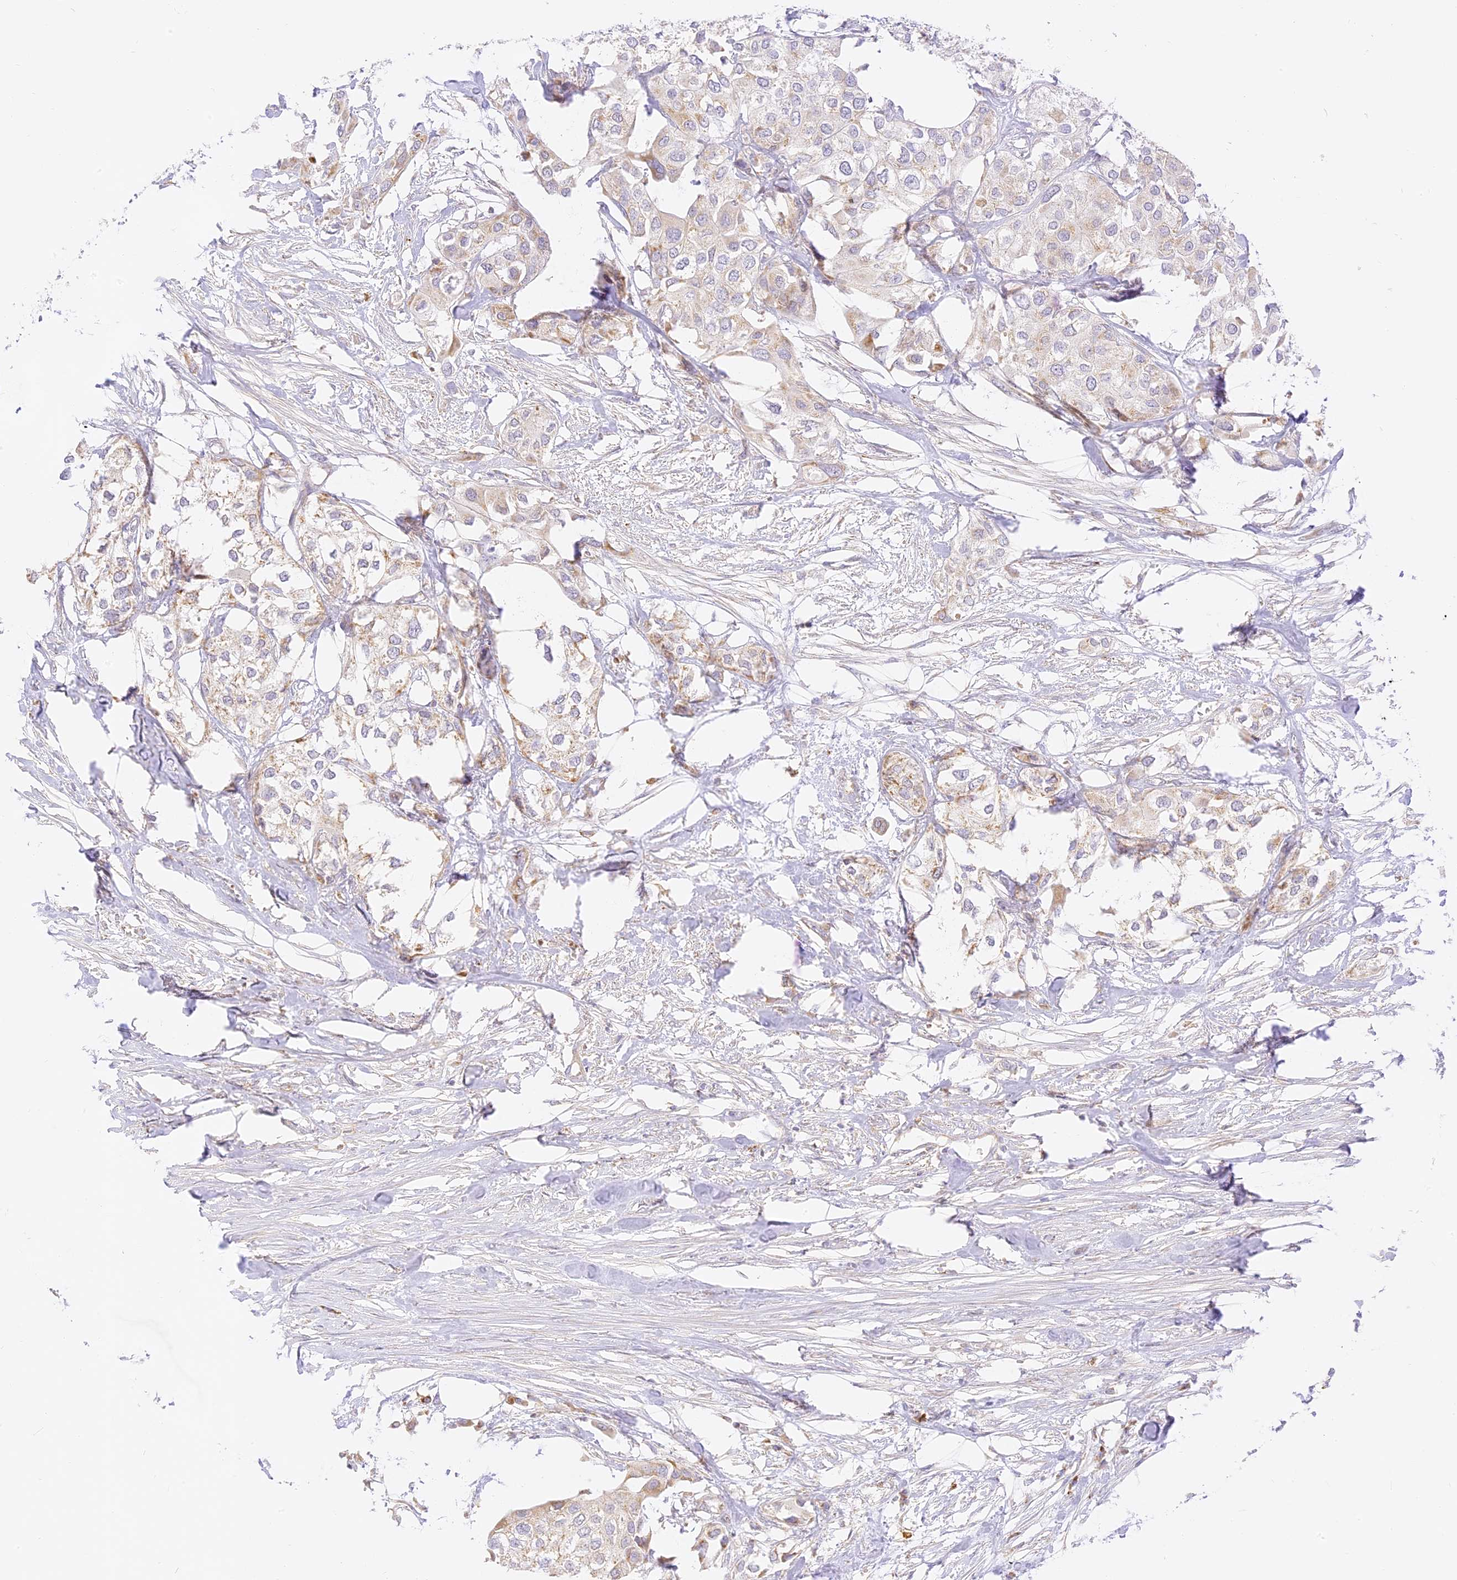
{"staining": {"intensity": "weak", "quantity": "<25%", "location": "cytoplasmic/membranous"}, "tissue": "urothelial cancer", "cell_type": "Tumor cells", "image_type": "cancer", "snomed": [{"axis": "morphology", "description": "Urothelial carcinoma, High grade"}, {"axis": "topography", "description": "Urinary bladder"}], "caption": "Immunohistochemical staining of human urothelial cancer demonstrates no significant staining in tumor cells. Brightfield microscopy of IHC stained with DAB (3,3'-diaminobenzidine) (brown) and hematoxylin (blue), captured at high magnification.", "gene": "LRRC15", "patient": {"sex": "male", "age": 64}}